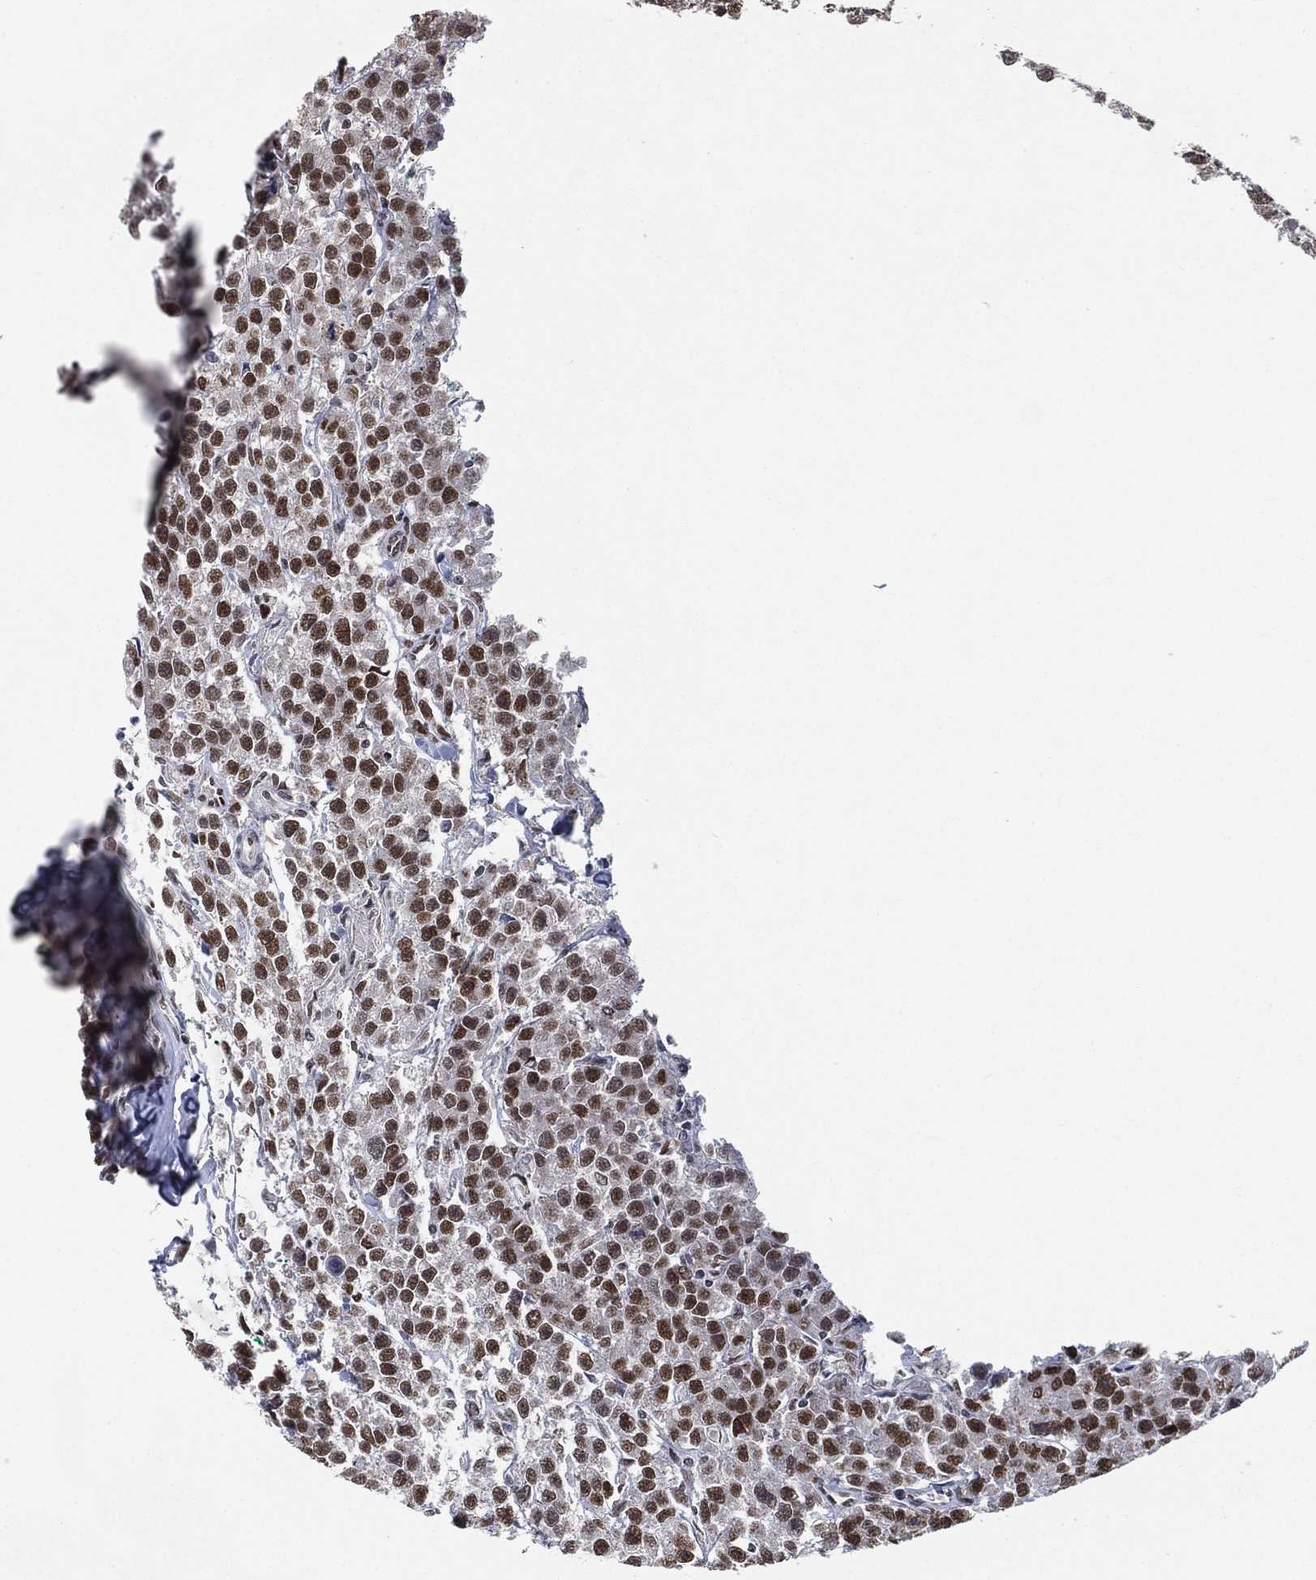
{"staining": {"intensity": "strong", "quantity": ">75%", "location": "nuclear"}, "tissue": "testis cancer", "cell_type": "Tumor cells", "image_type": "cancer", "snomed": [{"axis": "morphology", "description": "Seminoma, NOS"}, {"axis": "topography", "description": "Testis"}], "caption": "Protein staining of testis cancer (seminoma) tissue shows strong nuclear staining in approximately >75% of tumor cells.", "gene": "YLPM1", "patient": {"sex": "male", "age": 59}}